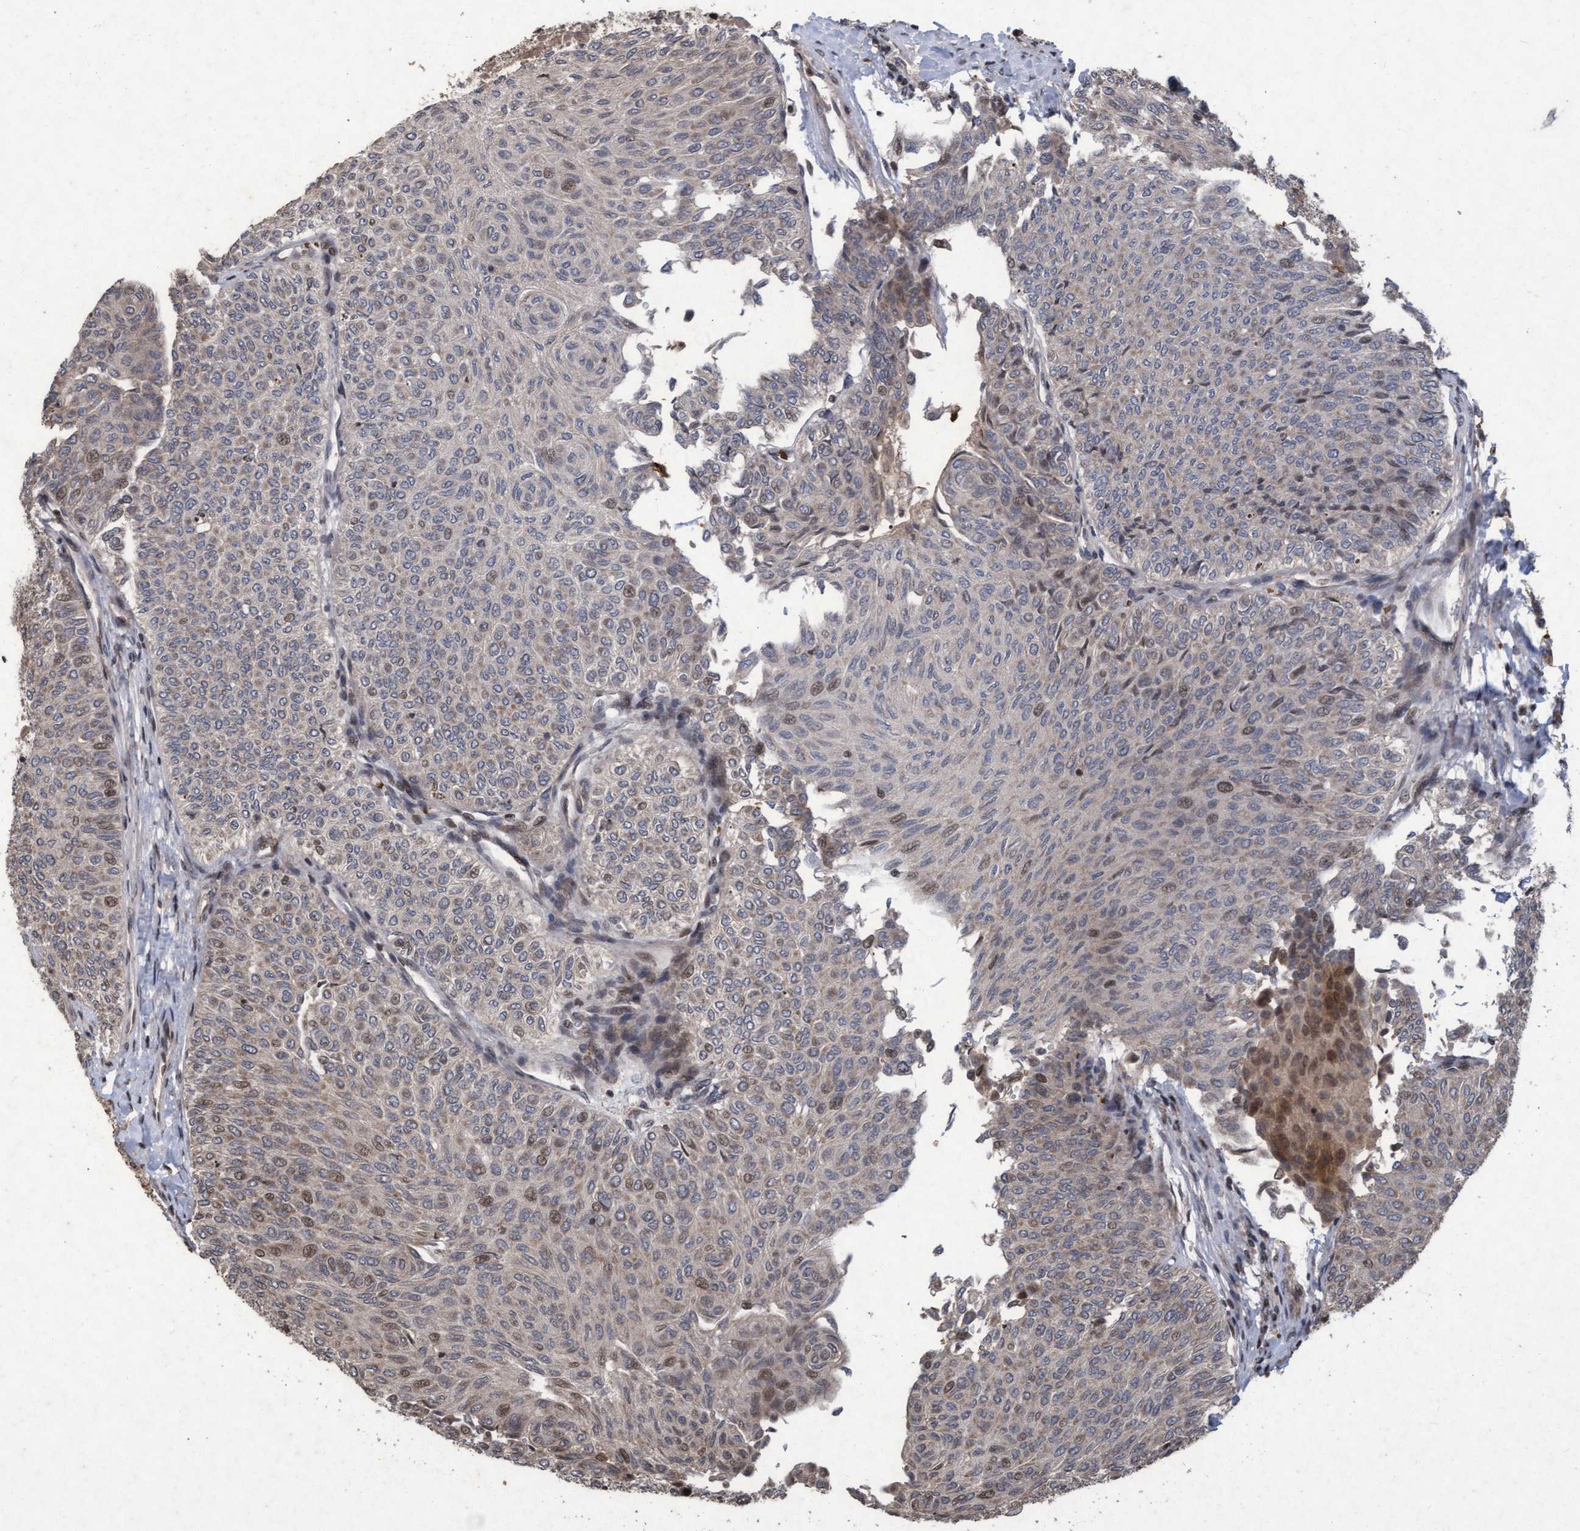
{"staining": {"intensity": "moderate", "quantity": "<25%", "location": "cytoplasmic/membranous,nuclear"}, "tissue": "urothelial cancer", "cell_type": "Tumor cells", "image_type": "cancer", "snomed": [{"axis": "morphology", "description": "Urothelial carcinoma, Low grade"}, {"axis": "topography", "description": "Urinary bladder"}], "caption": "Protein expression analysis of human urothelial carcinoma (low-grade) reveals moderate cytoplasmic/membranous and nuclear staining in approximately <25% of tumor cells.", "gene": "KCNC2", "patient": {"sex": "male", "age": 78}}